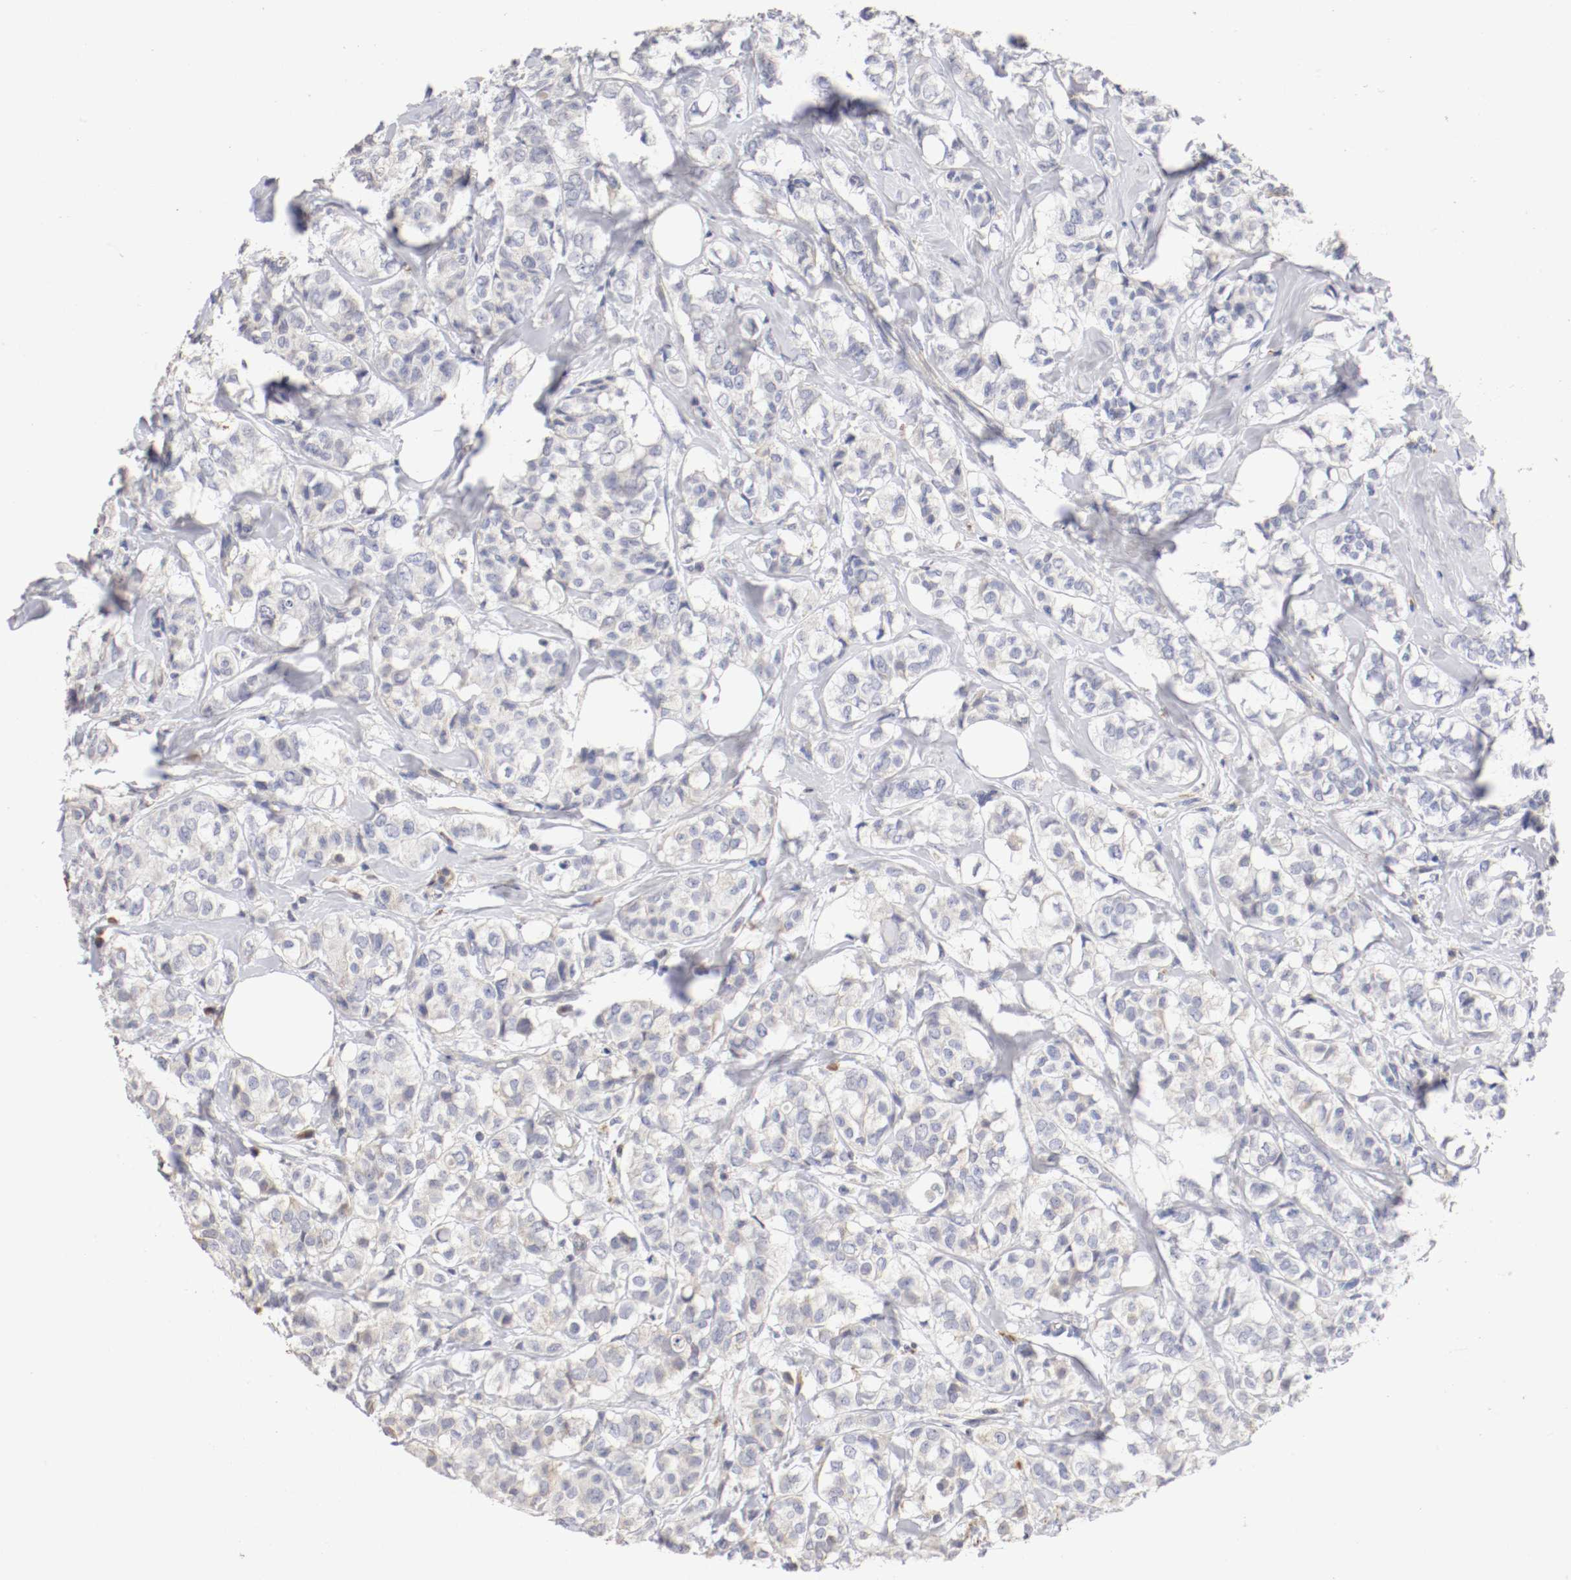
{"staining": {"intensity": "negative", "quantity": "none", "location": "none"}, "tissue": "breast cancer", "cell_type": "Tumor cells", "image_type": "cancer", "snomed": [{"axis": "morphology", "description": "Lobular carcinoma"}, {"axis": "topography", "description": "Breast"}], "caption": "There is no significant positivity in tumor cells of breast cancer.", "gene": "CDK6", "patient": {"sex": "female", "age": 60}}